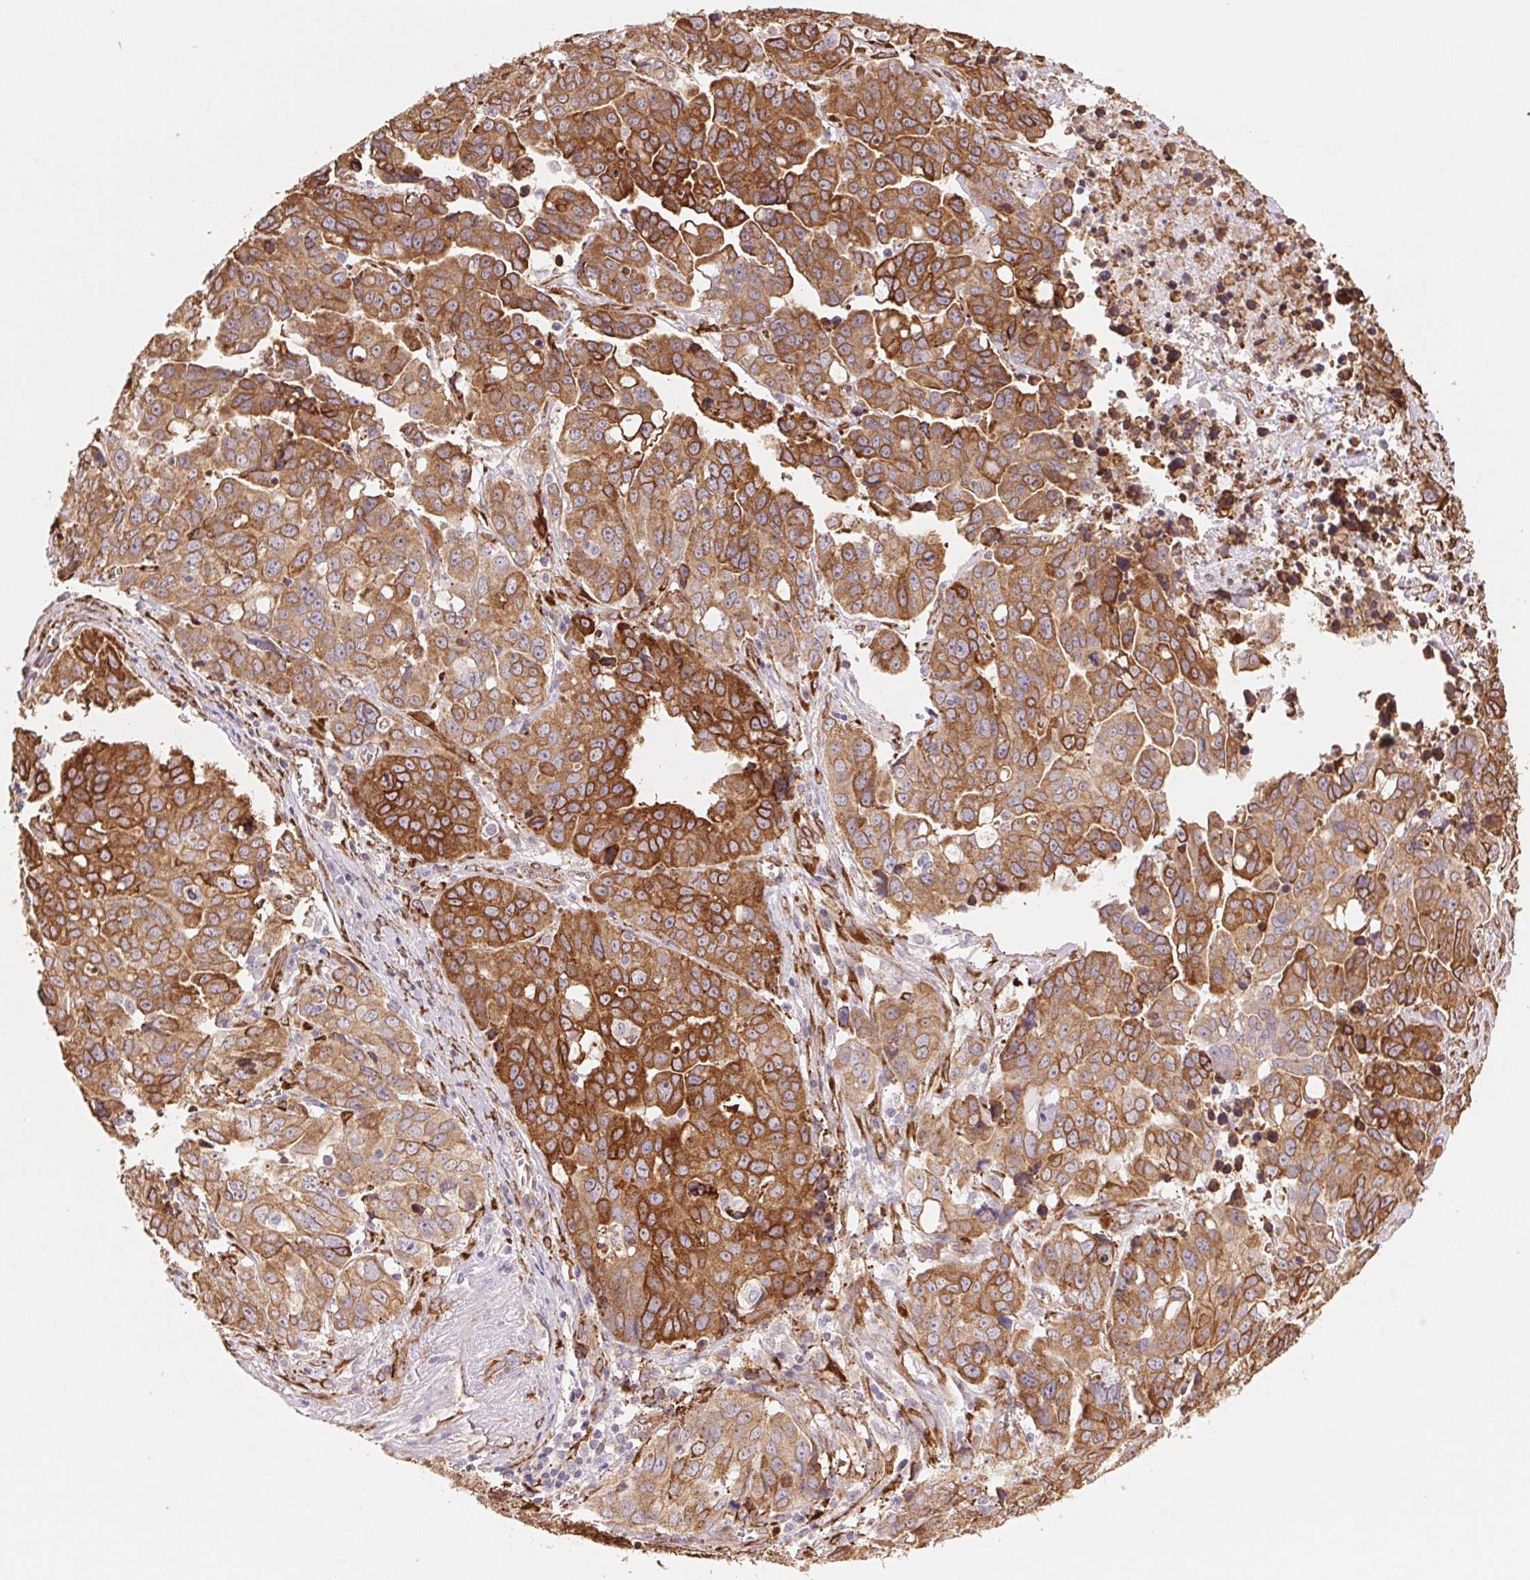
{"staining": {"intensity": "moderate", "quantity": ">75%", "location": "cytoplasmic/membranous"}, "tissue": "ovarian cancer", "cell_type": "Tumor cells", "image_type": "cancer", "snomed": [{"axis": "morphology", "description": "Carcinoma, endometroid"}, {"axis": "topography", "description": "Ovary"}], "caption": "Ovarian endometroid carcinoma stained with a protein marker demonstrates moderate staining in tumor cells.", "gene": "FKBP10", "patient": {"sex": "female", "age": 78}}